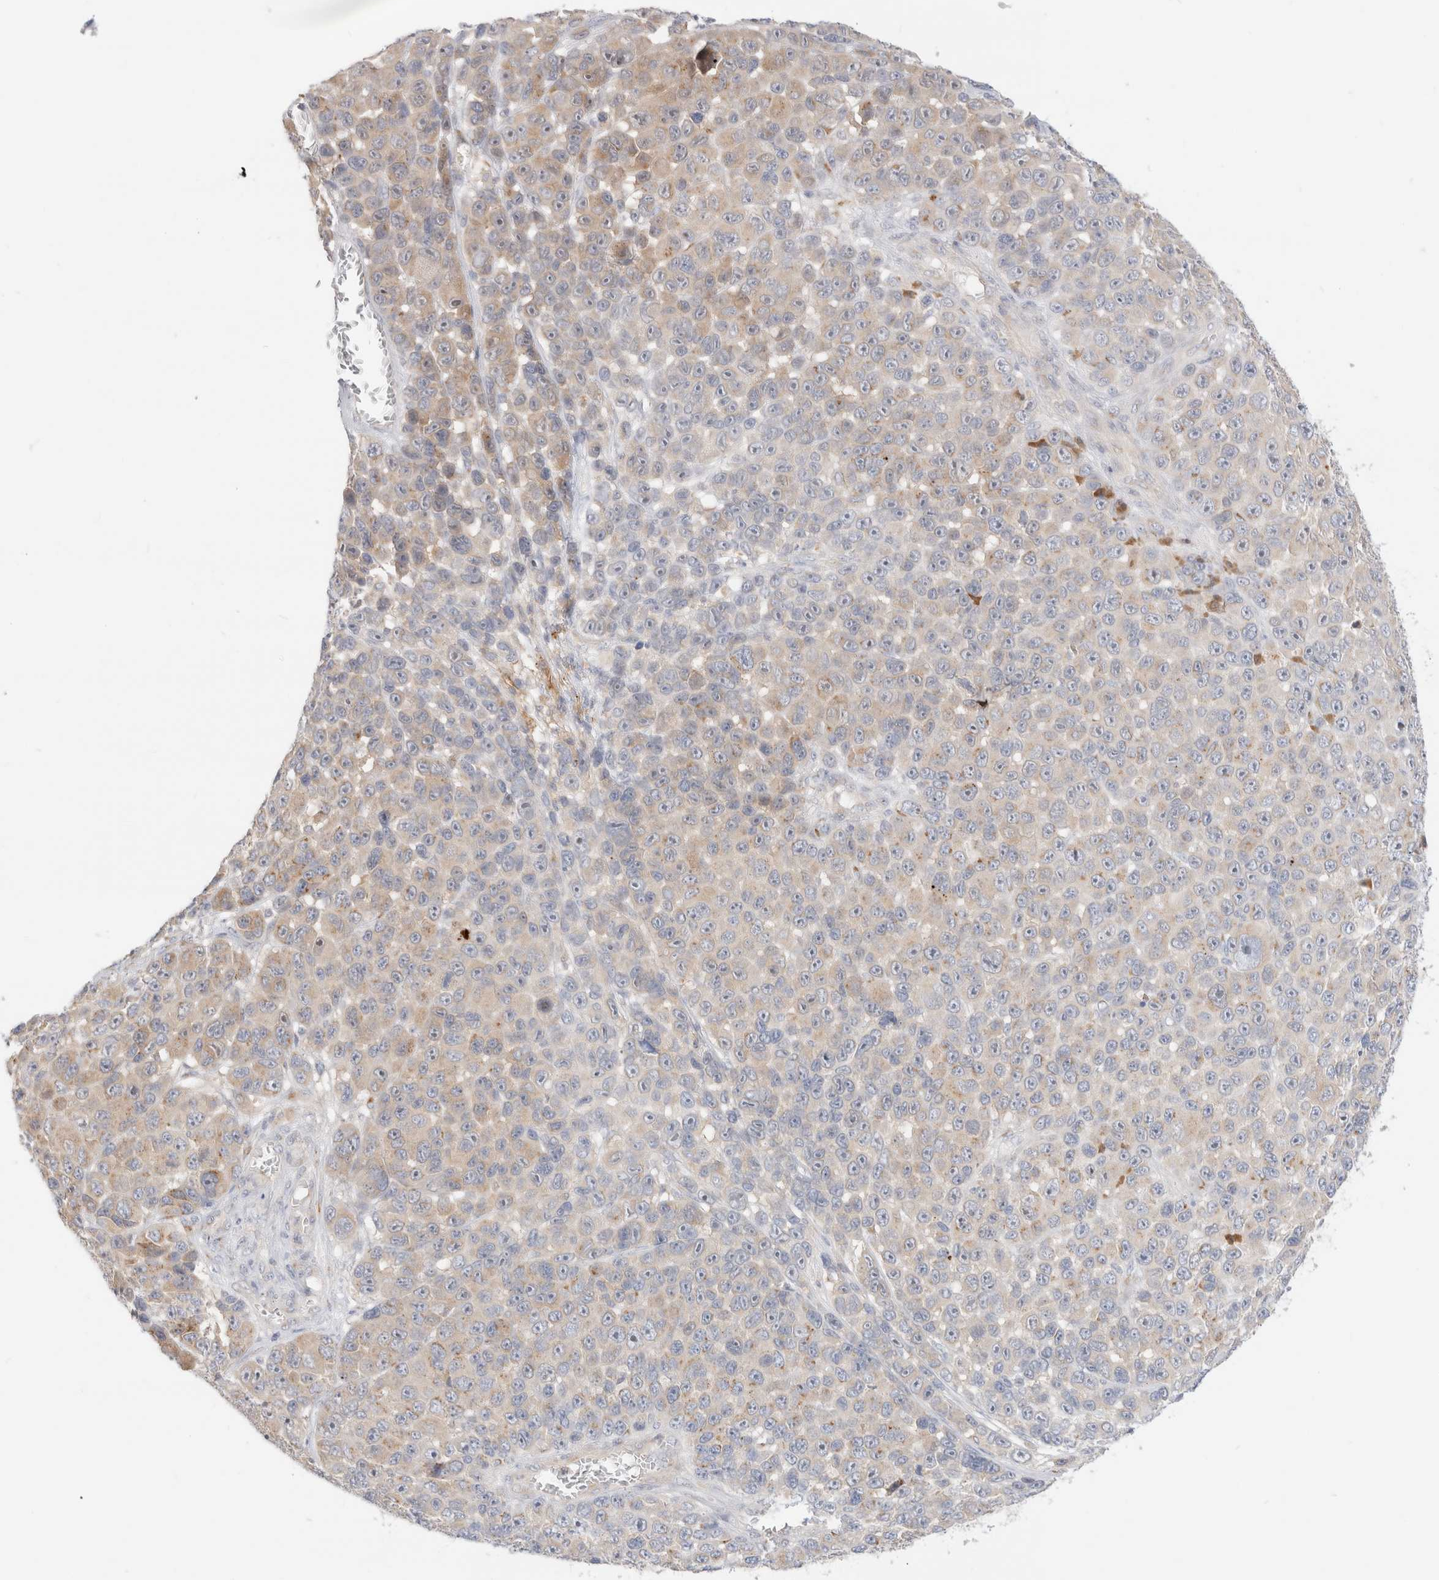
{"staining": {"intensity": "weak", "quantity": "25%-75%", "location": "cytoplasmic/membranous"}, "tissue": "melanoma", "cell_type": "Tumor cells", "image_type": "cancer", "snomed": [{"axis": "morphology", "description": "Malignant melanoma, NOS"}, {"axis": "topography", "description": "Skin"}], "caption": "A low amount of weak cytoplasmic/membranous staining is identified in about 25%-75% of tumor cells in melanoma tissue.", "gene": "EFCAB13", "patient": {"sex": "male", "age": 53}}